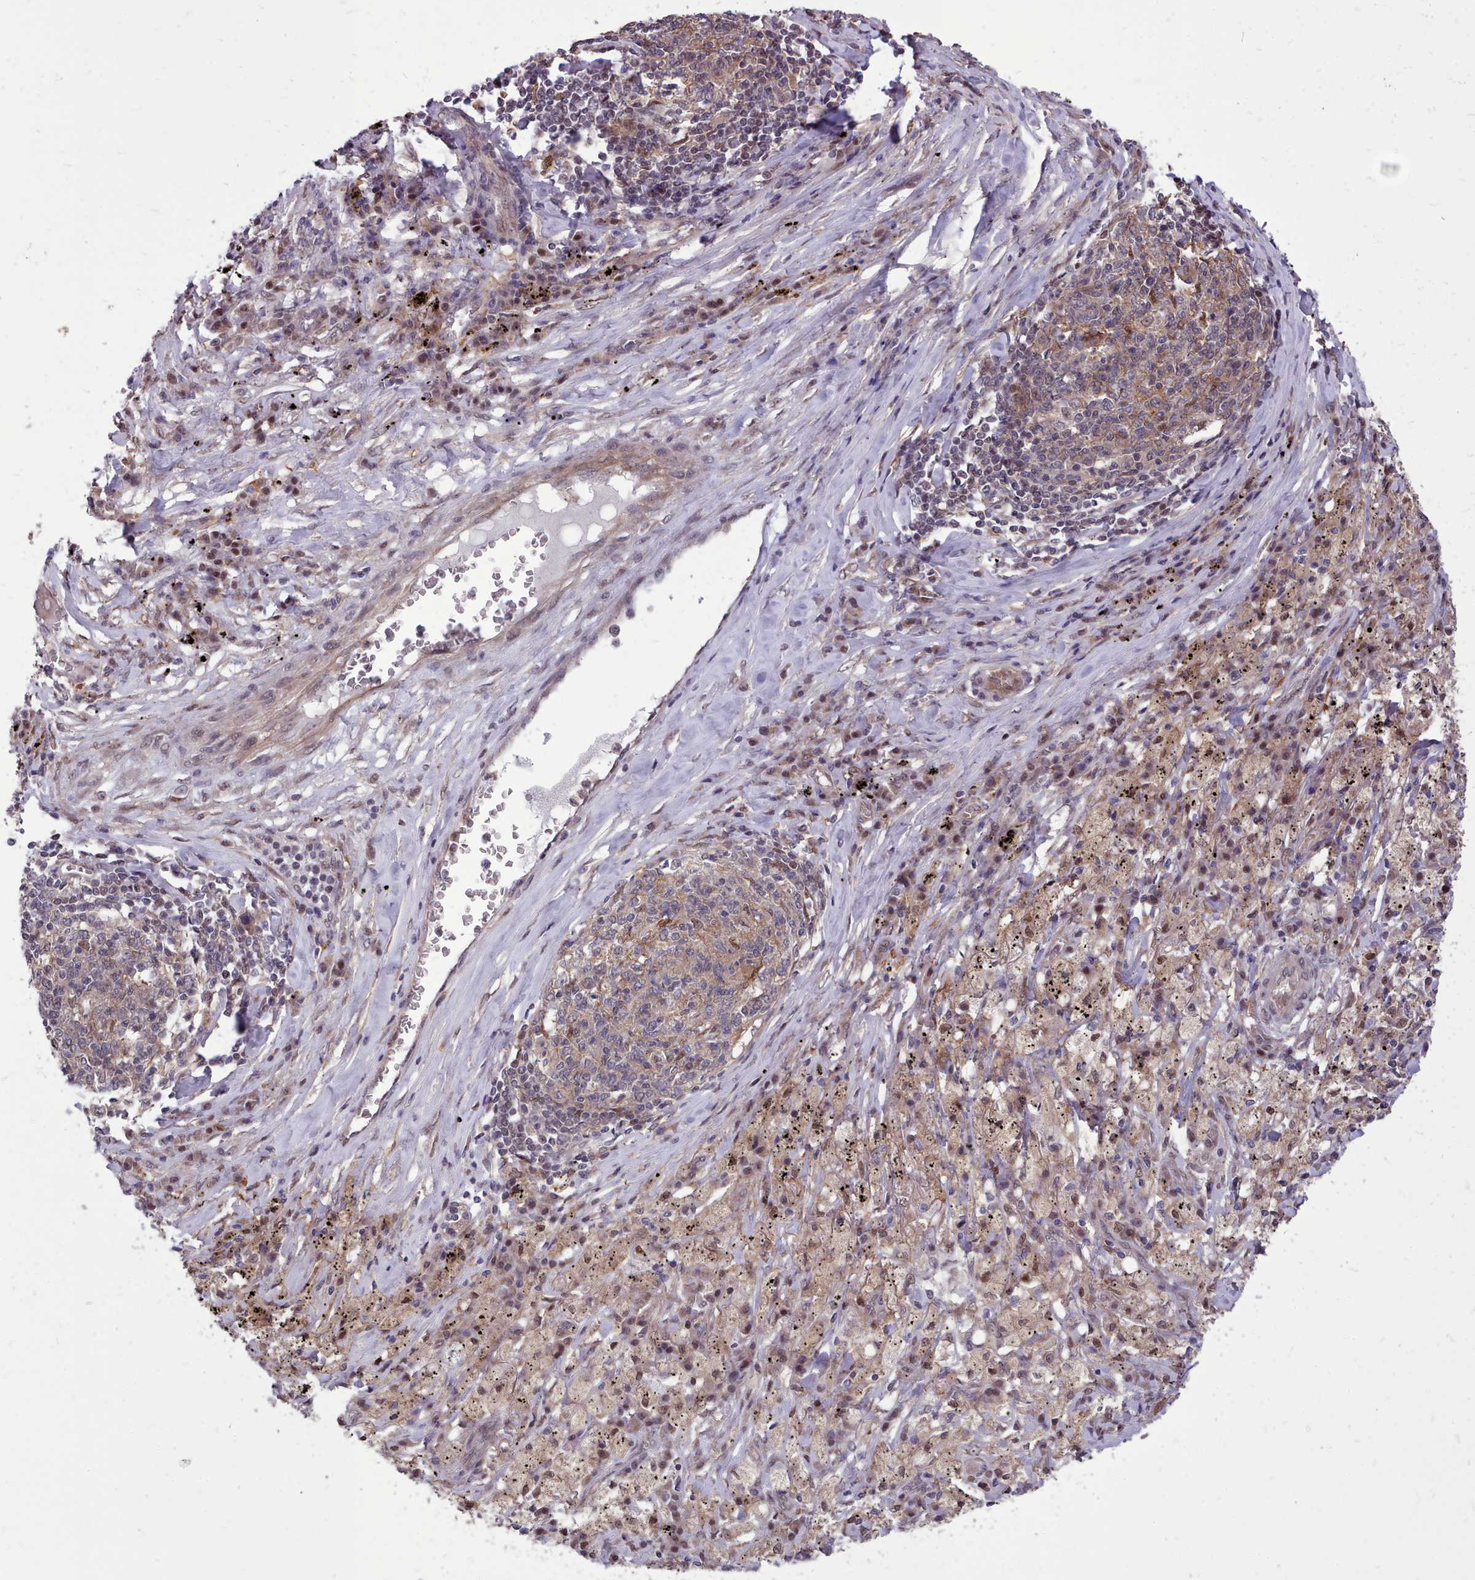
{"staining": {"intensity": "negative", "quantity": "none", "location": "none"}, "tissue": "lung cancer", "cell_type": "Tumor cells", "image_type": "cancer", "snomed": [{"axis": "morphology", "description": "Squamous cell carcinoma, NOS"}, {"axis": "topography", "description": "Lung"}], "caption": "Tumor cells show no significant protein staining in lung squamous cell carcinoma.", "gene": "AHCY", "patient": {"sex": "female", "age": 63}}